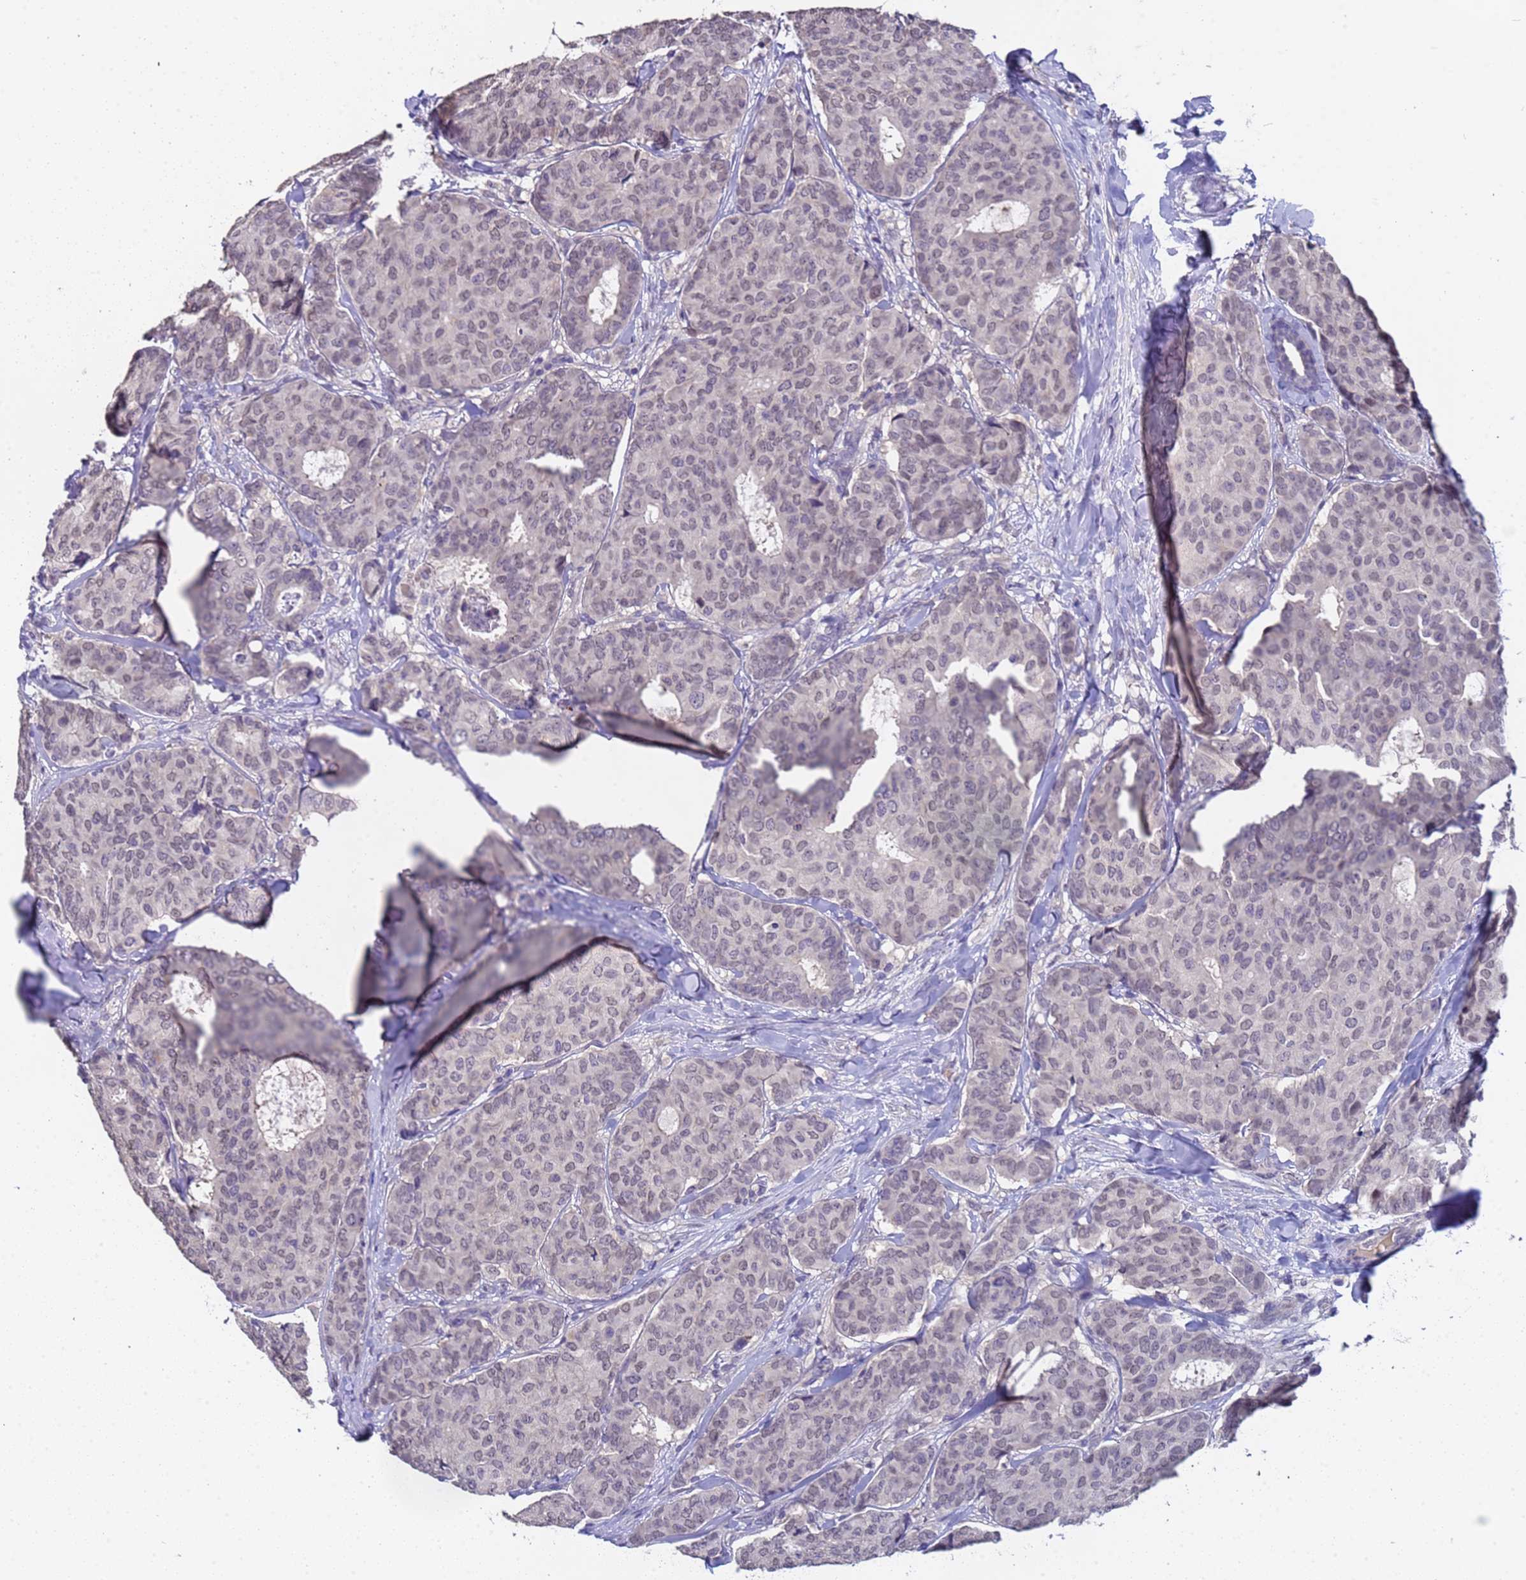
{"staining": {"intensity": "weak", "quantity": "25%-75%", "location": "nuclear"}, "tissue": "breast cancer", "cell_type": "Tumor cells", "image_type": "cancer", "snomed": [{"axis": "morphology", "description": "Duct carcinoma"}, {"axis": "topography", "description": "Breast"}], "caption": "A brown stain shows weak nuclear expression of a protein in breast cancer (infiltrating ductal carcinoma) tumor cells. The staining was performed using DAB to visualize the protein expression in brown, while the nuclei were stained in blue with hematoxylin (Magnification: 20x).", "gene": "ZNF248", "patient": {"sex": "female", "age": 75}}